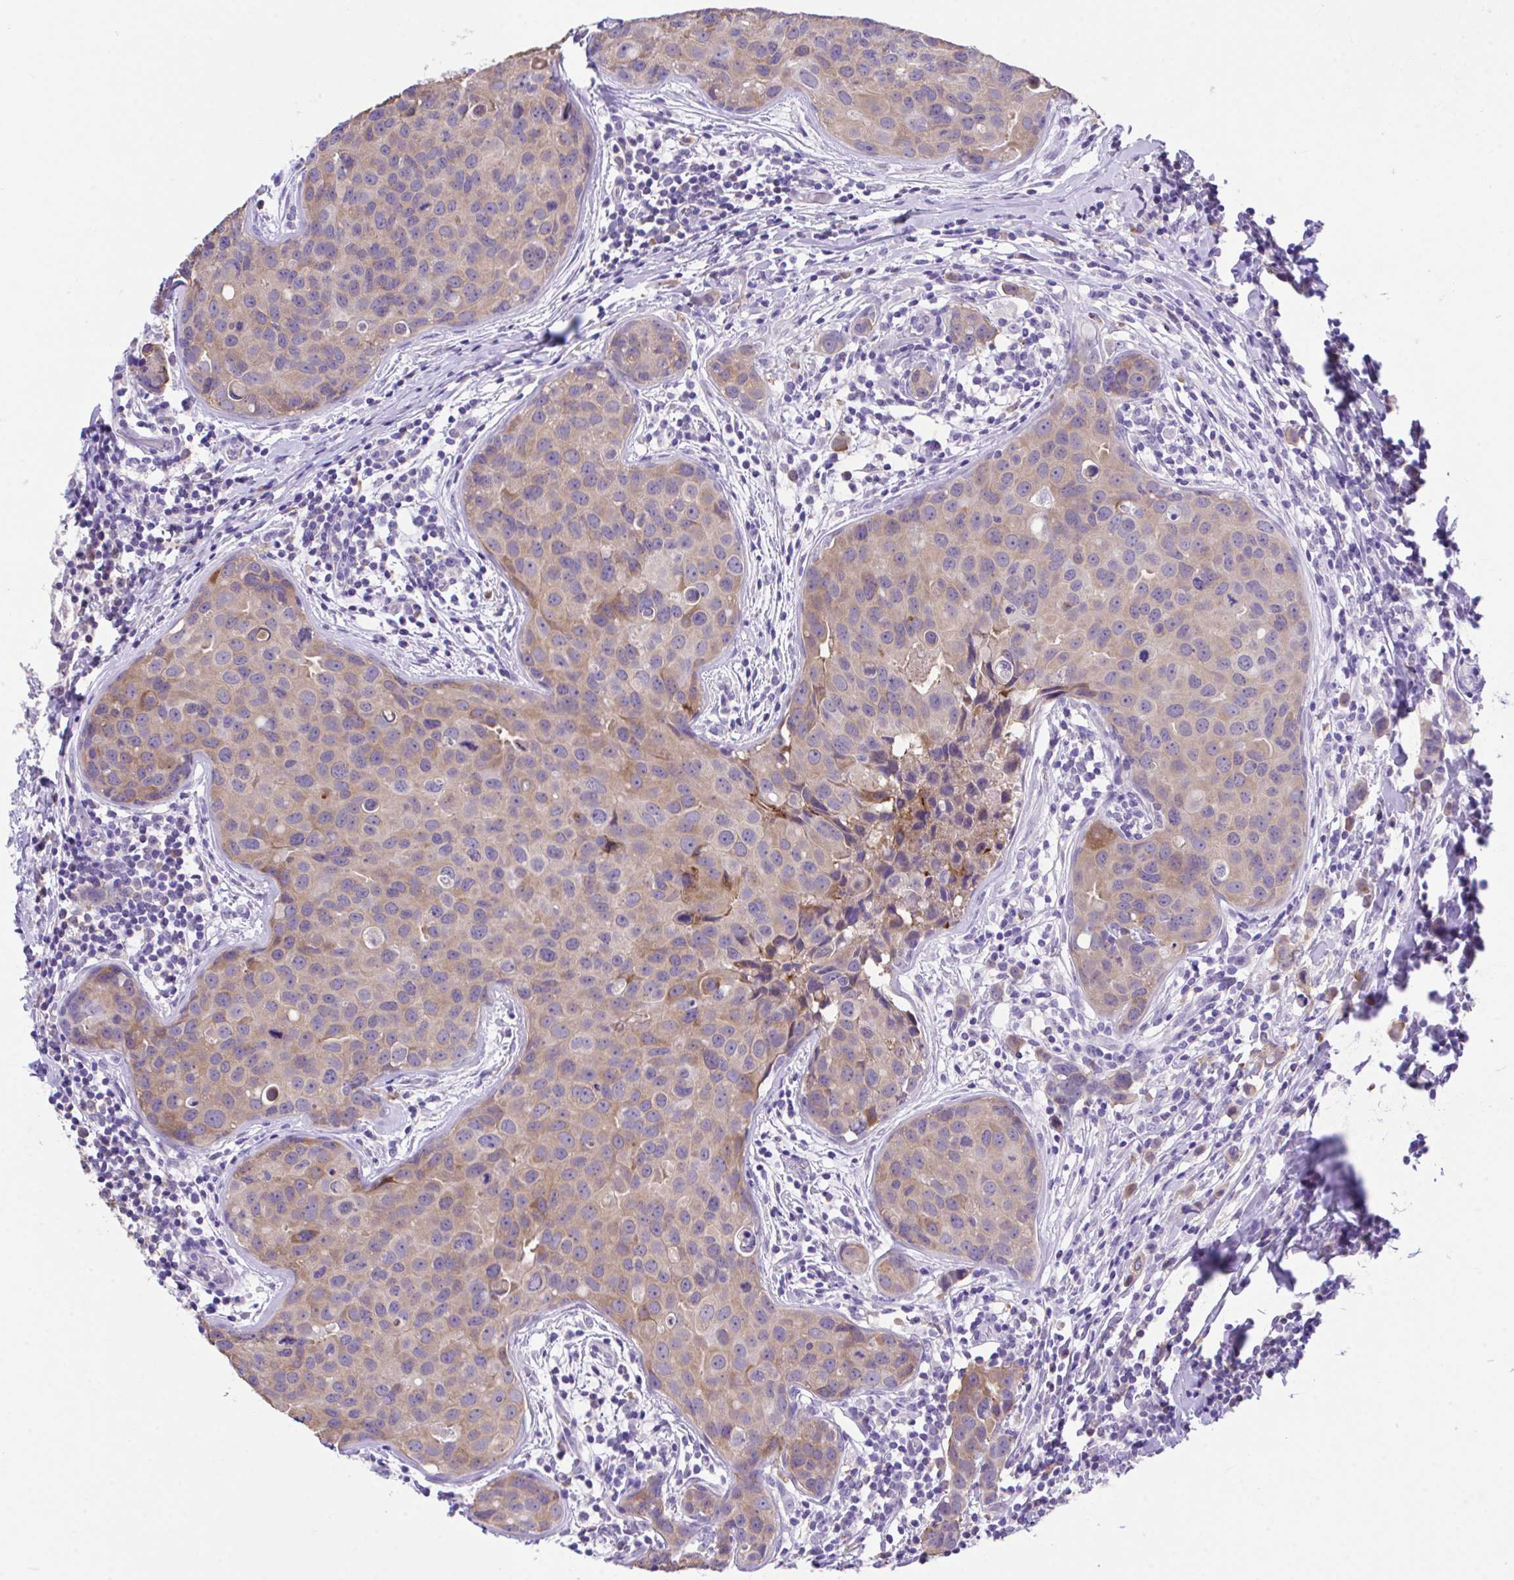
{"staining": {"intensity": "weak", "quantity": "25%-75%", "location": "cytoplasmic/membranous"}, "tissue": "breast cancer", "cell_type": "Tumor cells", "image_type": "cancer", "snomed": [{"axis": "morphology", "description": "Duct carcinoma"}, {"axis": "topography", "description": "Breast"}], "caption": "This histopathology image displays breast cancer (invasive ductal carcinoma) stained with IHC to label a protein in brown. The cytoplasmic/membranous of tumor cells show weak positivity for the protein. Nuclei are counter-stained blue.", "gene": "HOXB4", "patient": {"sex": "female", "age": 24}}